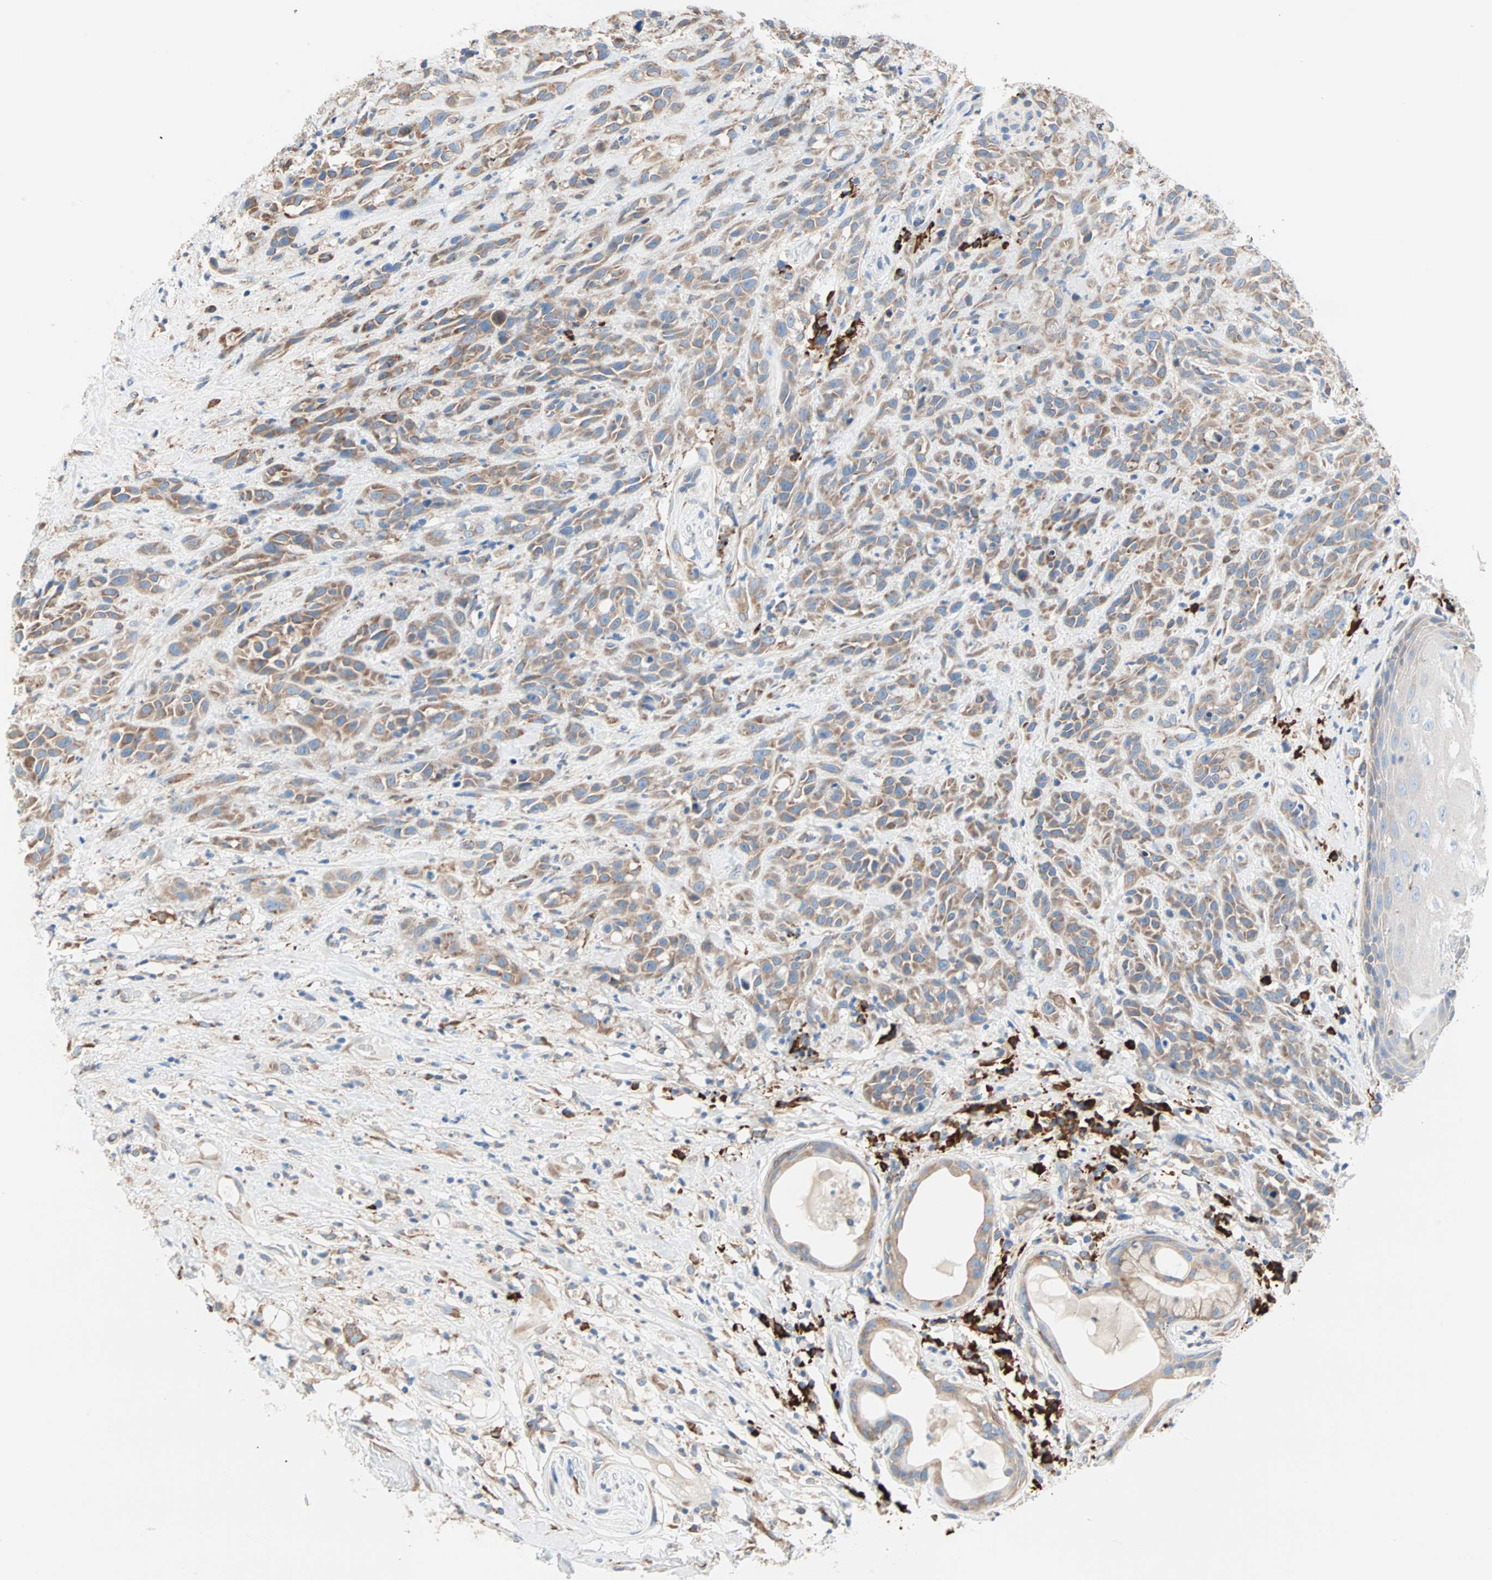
{"staining": {"intensity": "moderate", "quantity": ">75%", "location": "cytoplasmic/membranous"}, "tissue": "head and neck cancer", "cell_type": "Tumor cells", "image_type": "cancer", "snomed": [{"axis": "morphology", "description": "Normal tissue, NOS"}, {"axis": "morphology", "description": "Squamous cell carcinoma, NOS"}, {"axis": "topography", "description": "Cartilage tissue"}, {"axis": "topography", "description": "Head-Neck"}], "caption": "Immunohistochemistry staining of squamous cell carcinoma (head and neck), which displays medium levels of moderate cytoplasmic/membranous positivity in about >75% of tumor cells indicating moderate cytoplasmic/membranous protein staining. The staining was performed using DAB (3,3'-diaminobenzidine) (brown) for protein detection and nuclei were counterstained in hematoxylin (blue).", "gene": "PLCXD1", "patient": {"sex": "male", "age": 62}}